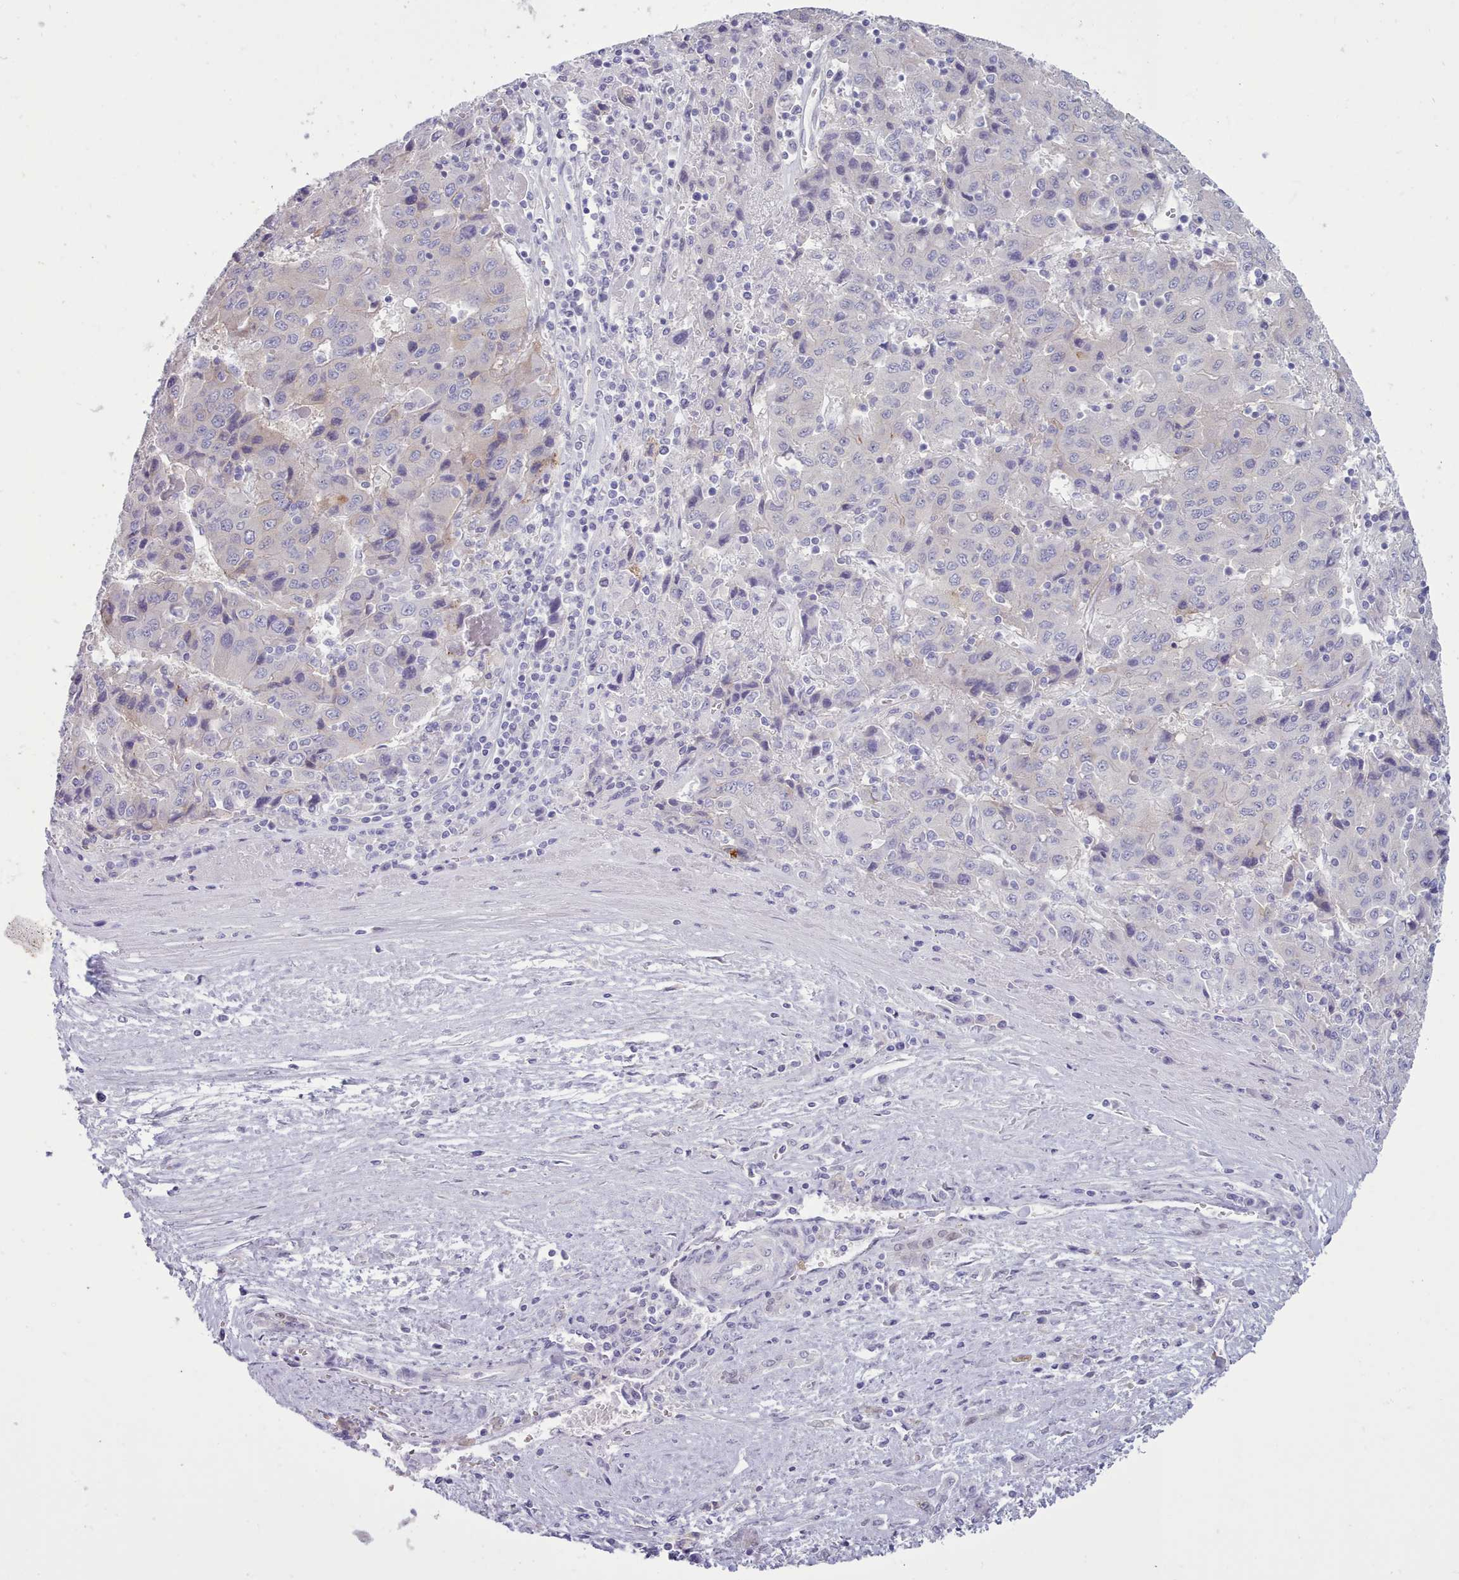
{"staining": {"intensity": "weak", "quantity": "<25%", "location": "cytoplasmic/membranous"}, "tissue": "liver cancer", "cell_type": "Tumor cells", "image_type": "cancer", "snomed": [{"axis": "morphology", "description": "Carcinoma, Hepatocellular, NOS"}, {"axis": "topography", "description": "Liver"}], "caption": "Immunohistochemical staining of human liver hepatocellular carcinoma shows no significant staining in tumor cells.", "gene": "TMEM253", "patient": {"sex": "female", "age": 53}}